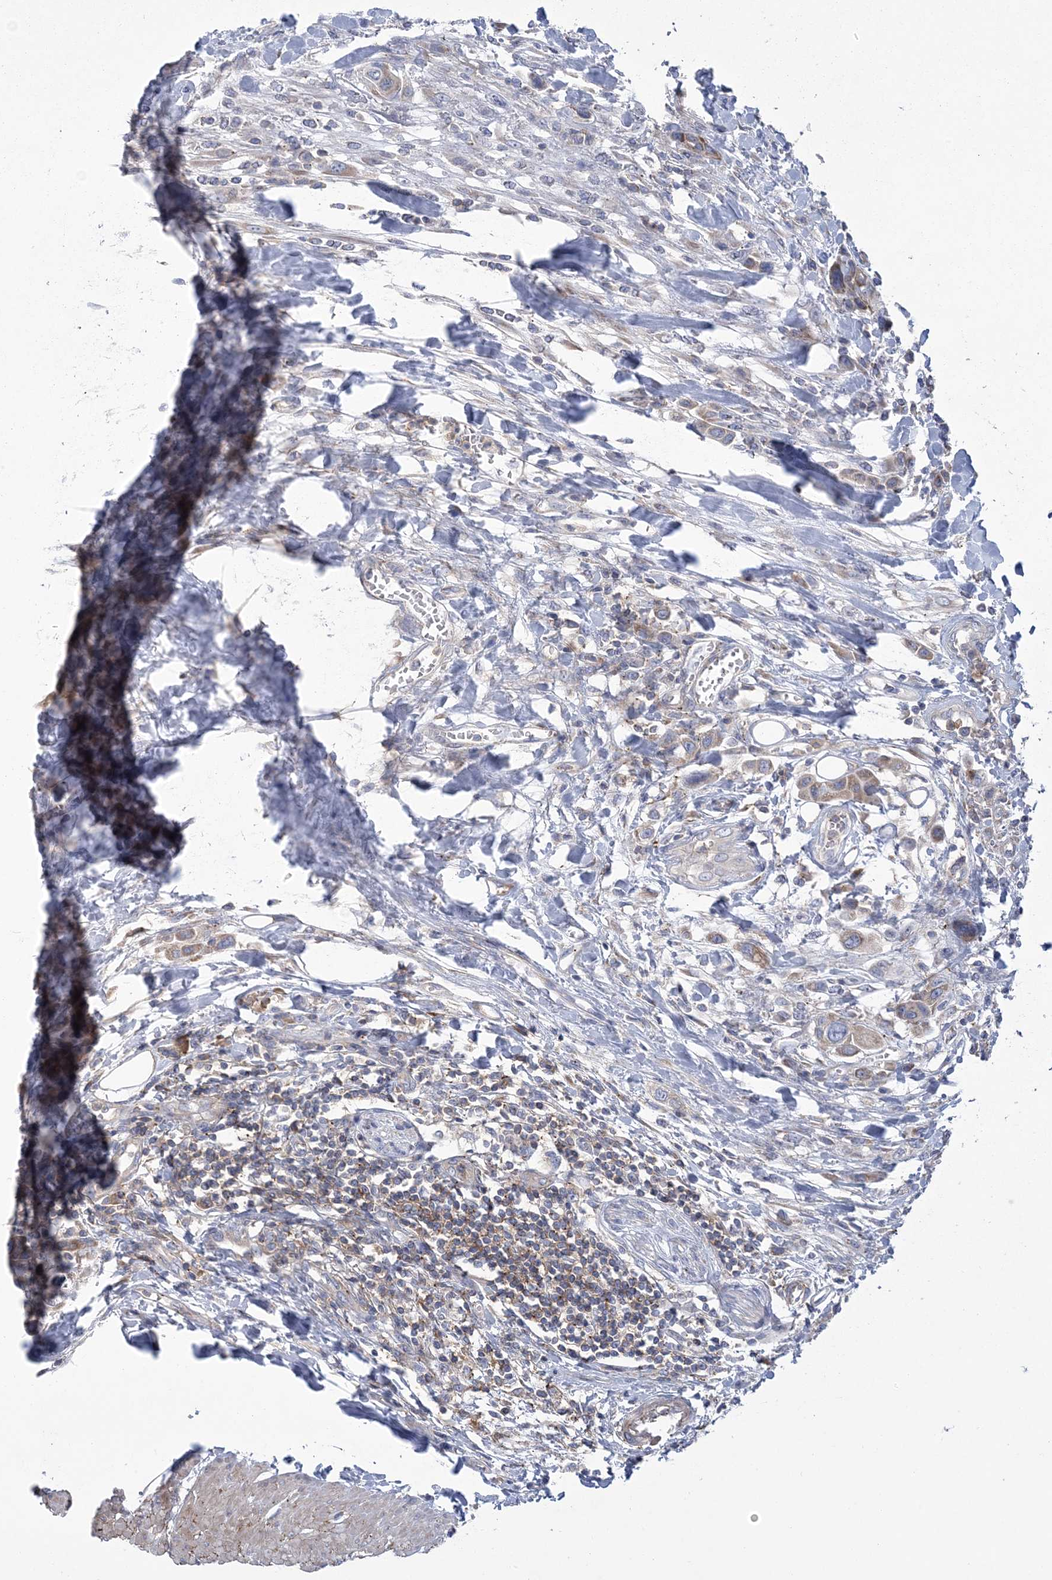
{"staining": {"intensity": "weak", "quantity": ">75%", "location": "cytoplasmic/membranous"}, "tissue": "urothelial cancer", "cell_type": "Tumor cells", "image_type": "cancer", "snomed": [{"axis": "morphology", "description": "Urothelial carcinoma, High grade"}, {"axis": "topography", "description": "Urinary bladder"}], "caption": "Brown immunohistochemical staining in urothelial cancer reveals weak cytoplasmic/membranous staining in about >75% of tumor cells.", "gene": "ARSJ", "patient": {"sex": "male", "age": 50}}